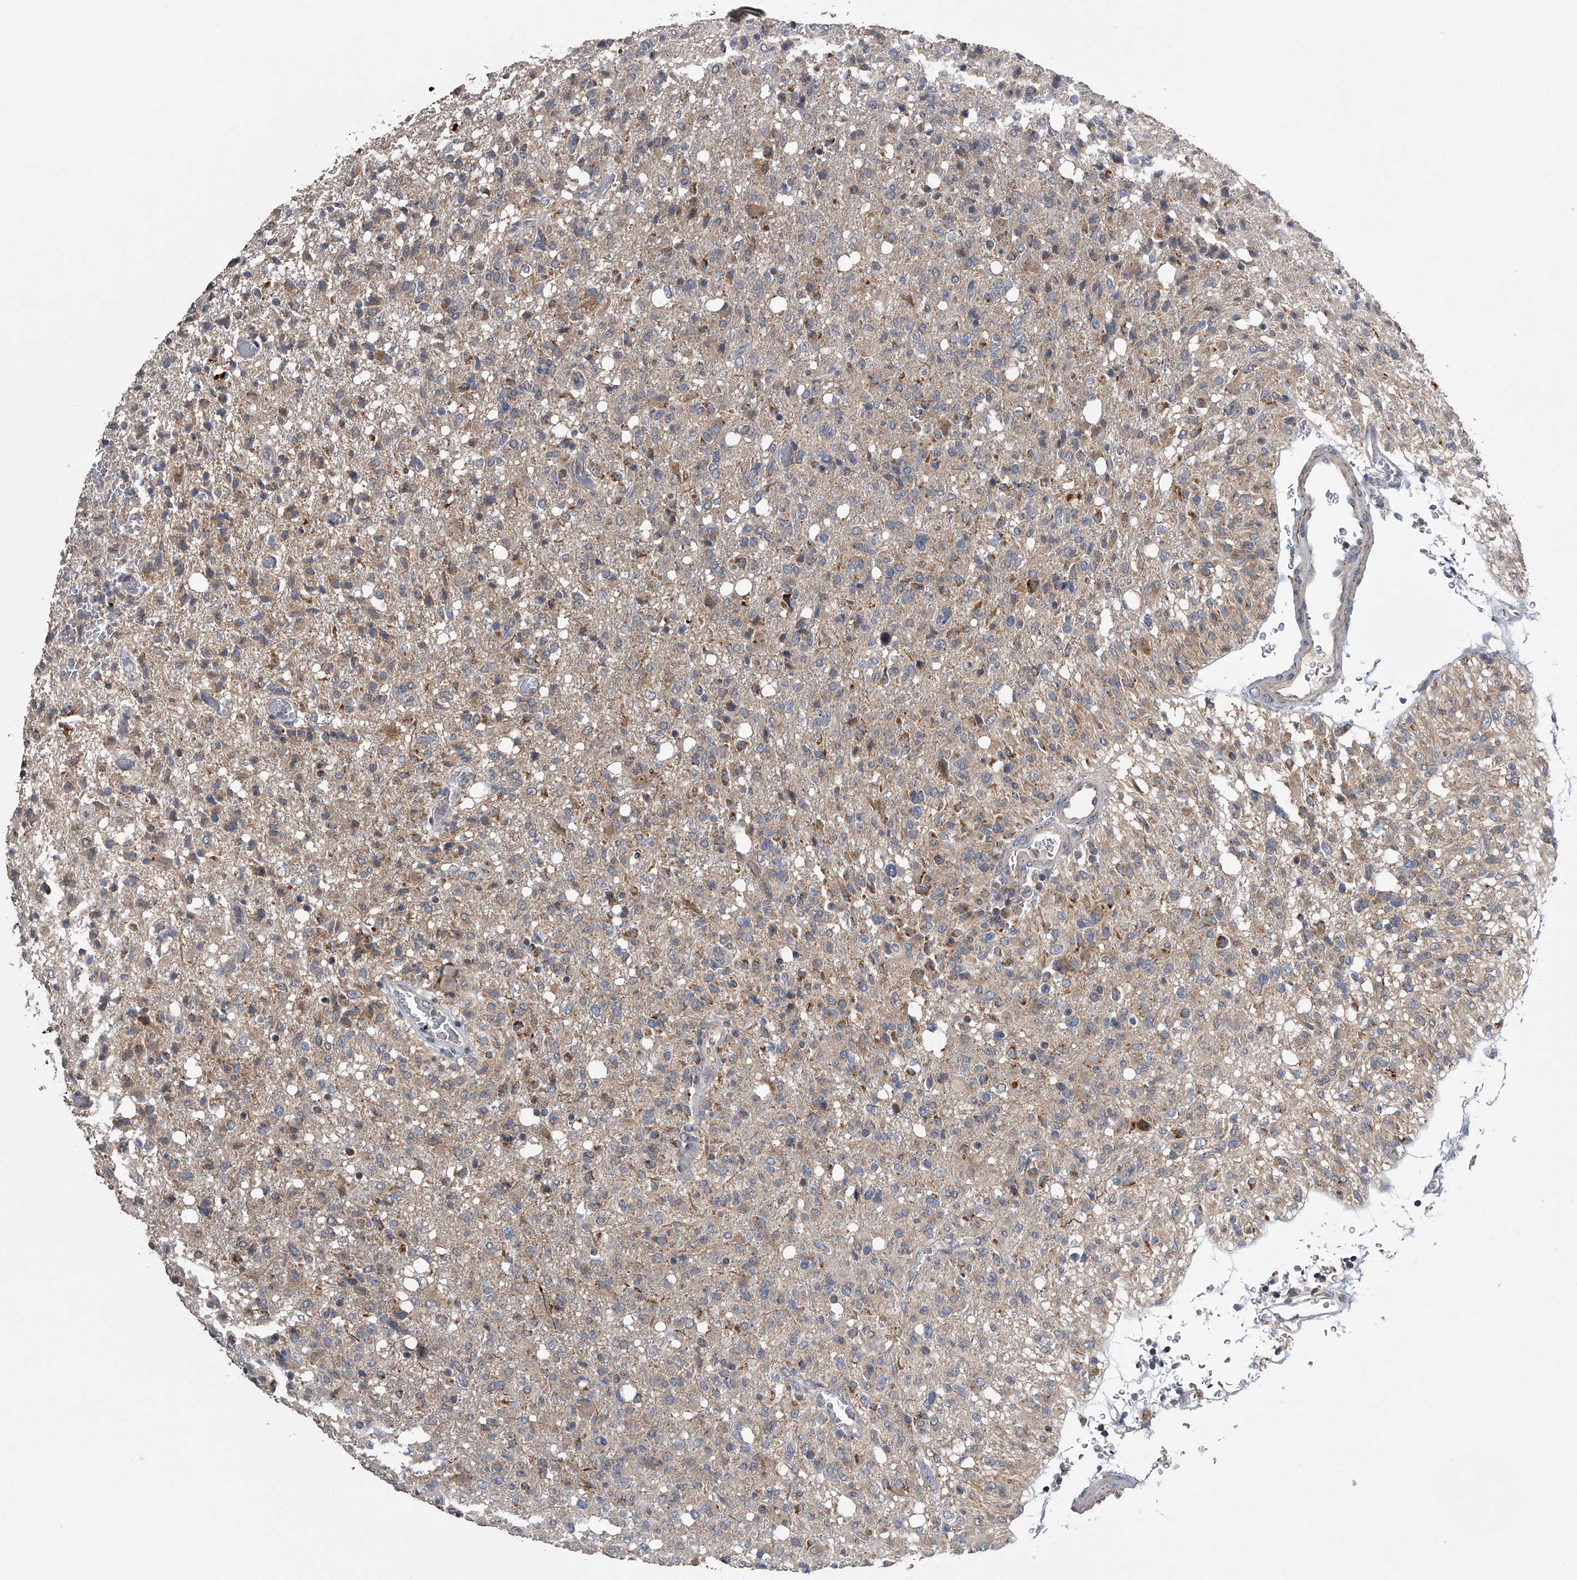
{"staining": {"intensity": "weak", "quantity": ">75%", "location": "cytoplasmic/membranous"}, "tissue": "glioma", "cell_type": "Tumor cells", "image_type": "cancer", "snomed": [{"axis": "morphology", "description": "Glioma, malignant, High grade"}, {"axis": "topography", "description": "Brain"}], "caption": "IHC staining of glioma, which shows low levels of weak cytoplasmic/membranous staining in approximately >75% of tumor cells indicating weak cytoplasmic/membranous protein staining. The staining was performed using DAB (brown) for protein detection and nuclei were counterstained in hematoxylin (blue).", "gene": "LYRM4", "patient": {"sex": "female", "age": 57}}